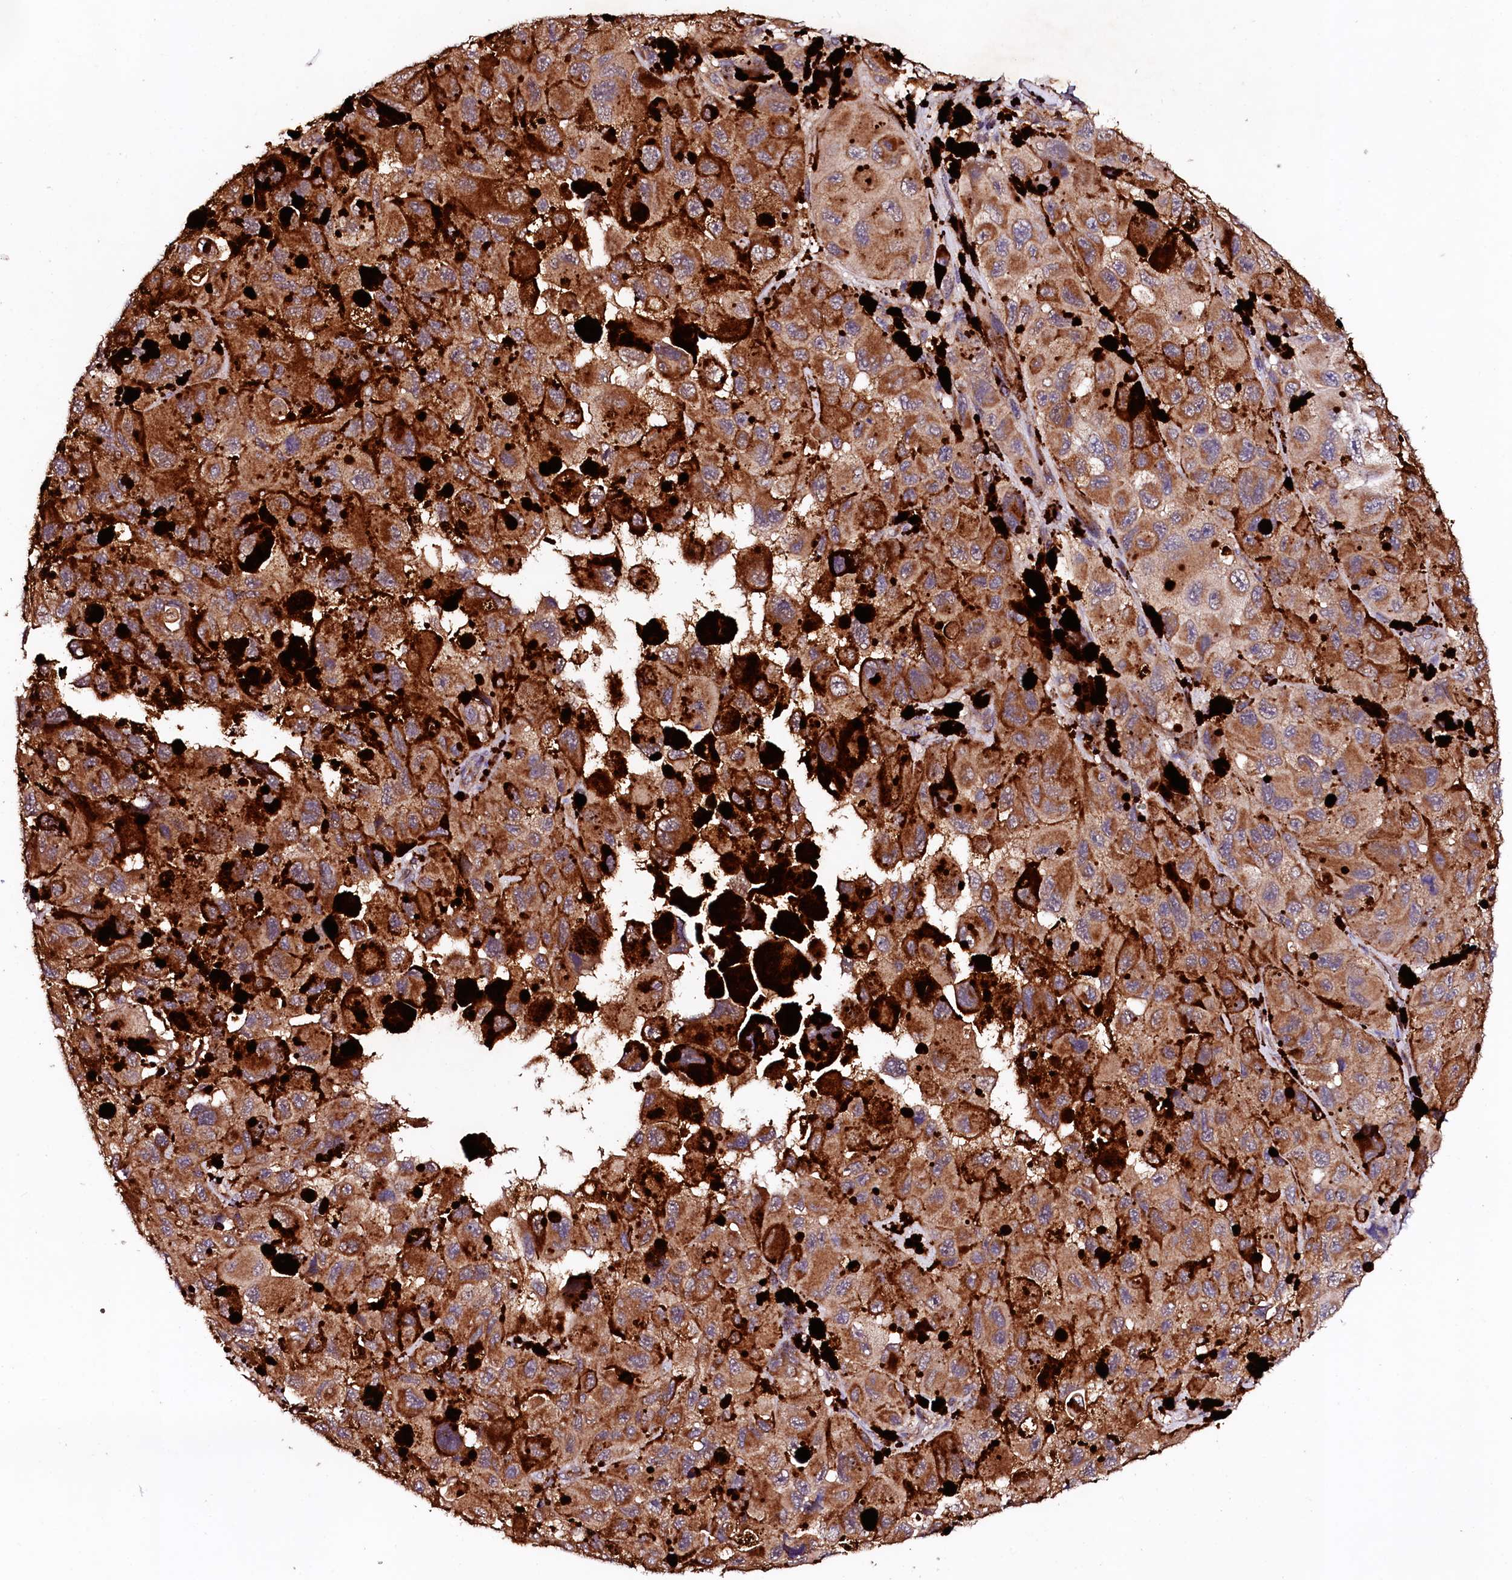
{"staining": {"intensity": "moderate", "quantity": ">75%", "location": "cytoplasmic/membranous"}, "tissue": "melanoma", "cell_type": "Tumor cells", "image_type": "cancer", "snomed": [{"axis": "morphology", "description": "Malignant melanoma, NOS"}, {"axis": "topography", "description": "Skin"}], "caption": "Melanoma stained with DAB (3,3'-diaminobenzidine) immunohistochemistry displays medium levels of moderate cytoplasmic/membranous positivity in approximately >75% of tumor cells.", "gene": "ST3GAL1", "patient": {"sex": "female", "age": 73}}